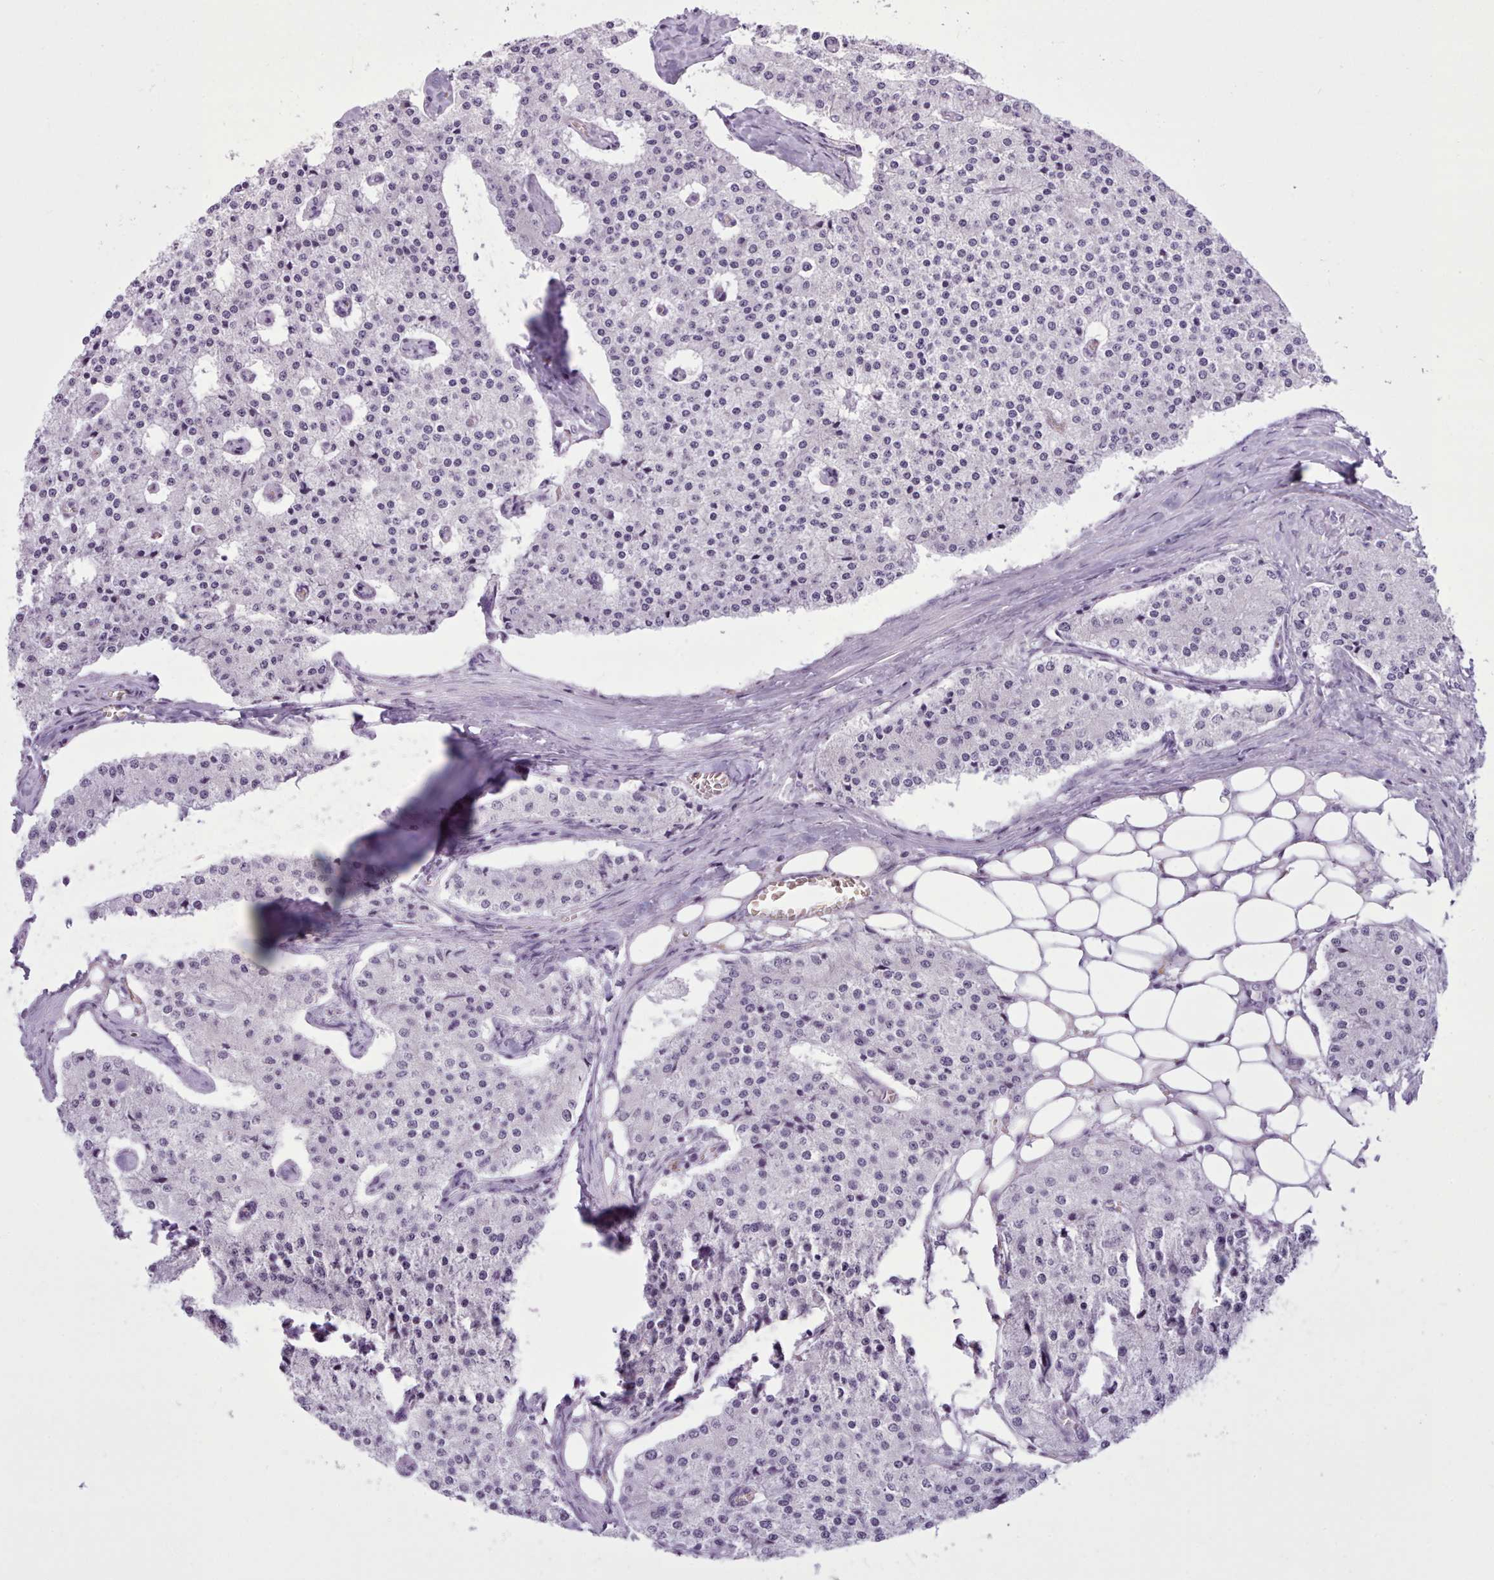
{"staining": {"intensity": "negative", "quantity": "none", "location": "none"}, "tissue": "carcinoid", "cell_type": "Tumor cells", "image_type": "cancer", "snomed": [{"axis": "morphology", "description": "Carcinoid, malignant, NOS"}, {"axis": "topography", "description": "Colon"}], "caption": "Immunohistochemical staining of carcinoid demonstrates no significant positivity in tumor cells.", "gene": "FBXO48", "patient": {"sex": "female", "age": 52}}